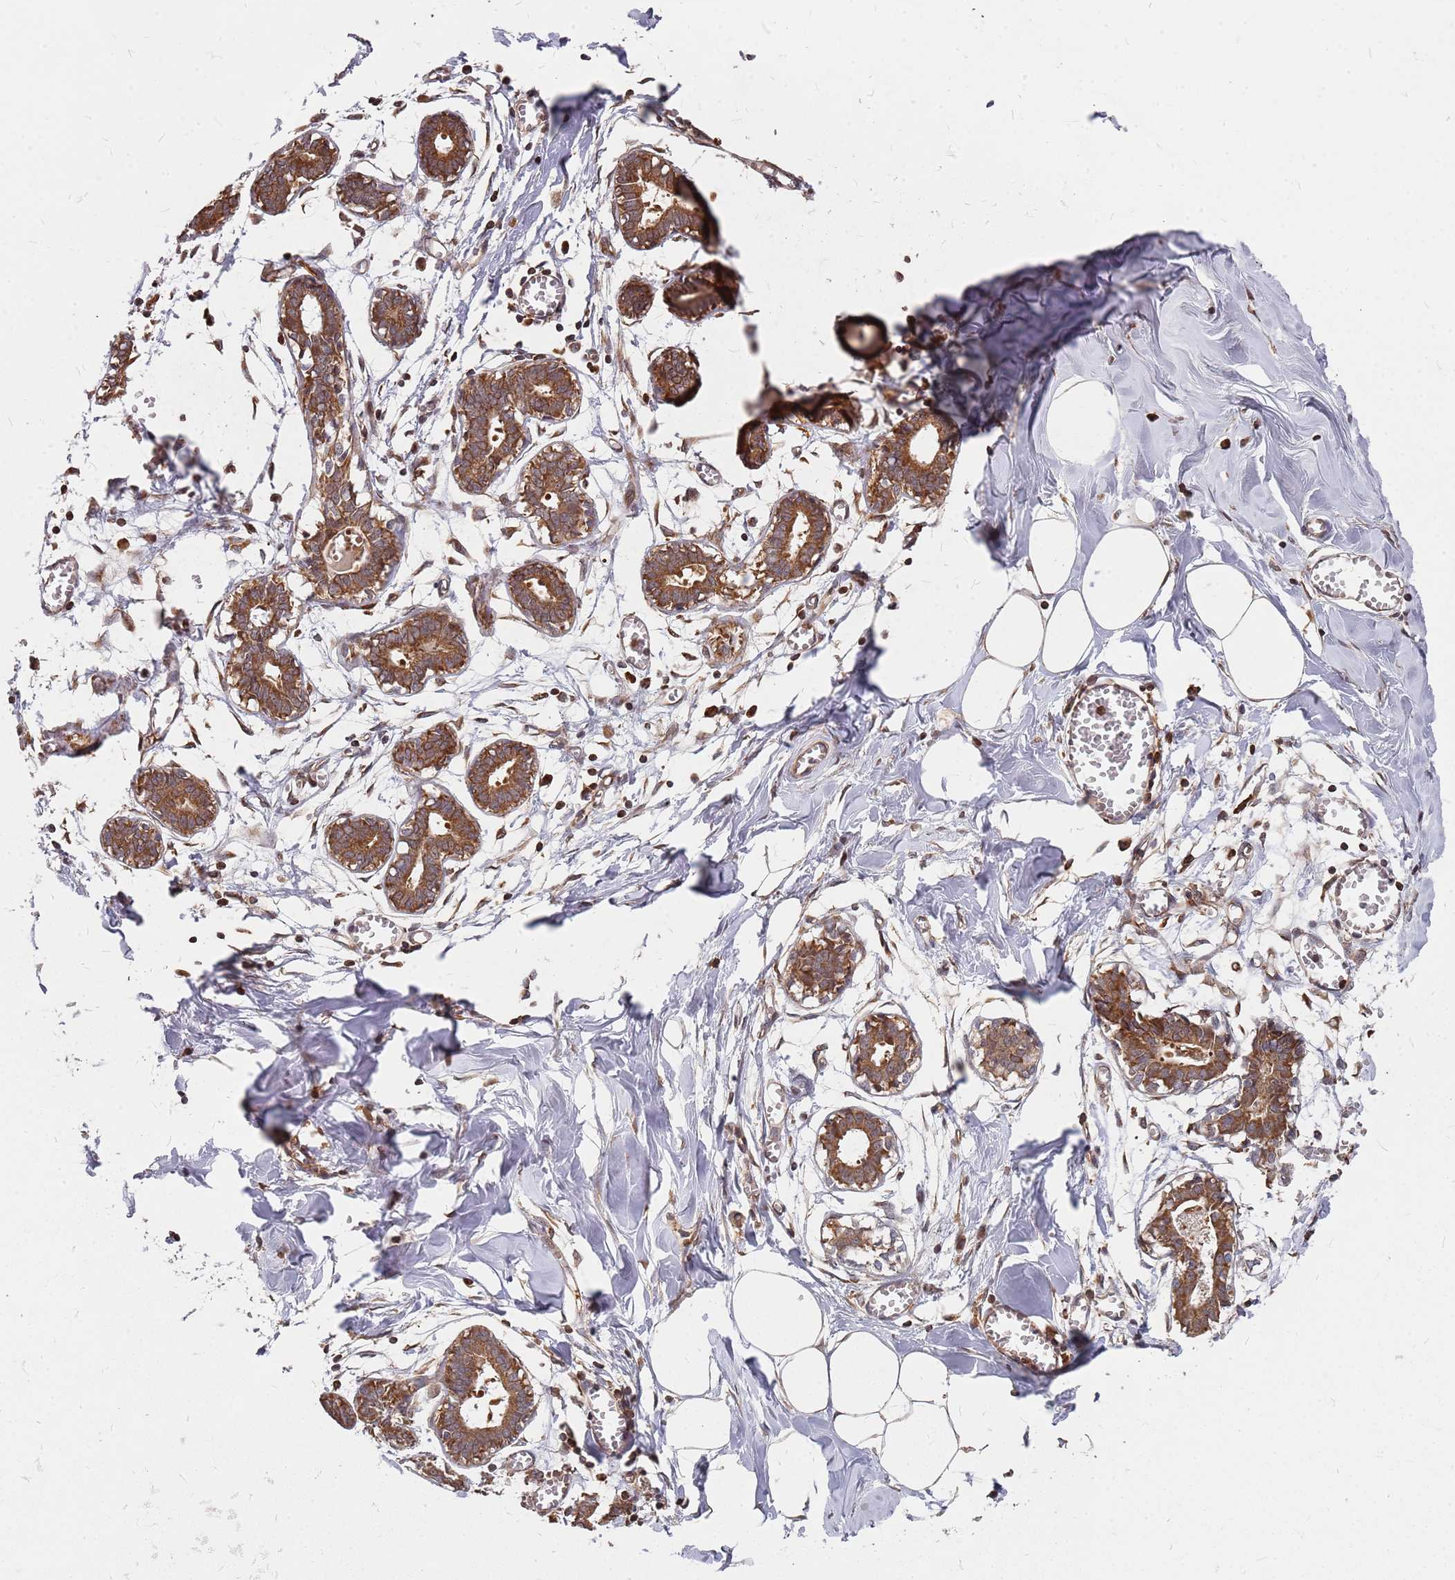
{"staining": {"intensity": "weak", "quantity": ">75%", "location": "cytoplasmic/membranous"}, "tissue": "breast", "cell_type": "Adipocytes", "image_type": "normal", "snomed": [{"axis": "morphology", "description": "Normal tissue, NOS"}, {"axis": "topography", "description": "Breast"}], "caption": "About >75% of adipocytes in normal human breast reveal weak cytoplasmic/membranous protein positivity as visualized by brown immunohistochemical staining.", "gene": "TRABD", "patient": {"sex": "female", "age": 27}}